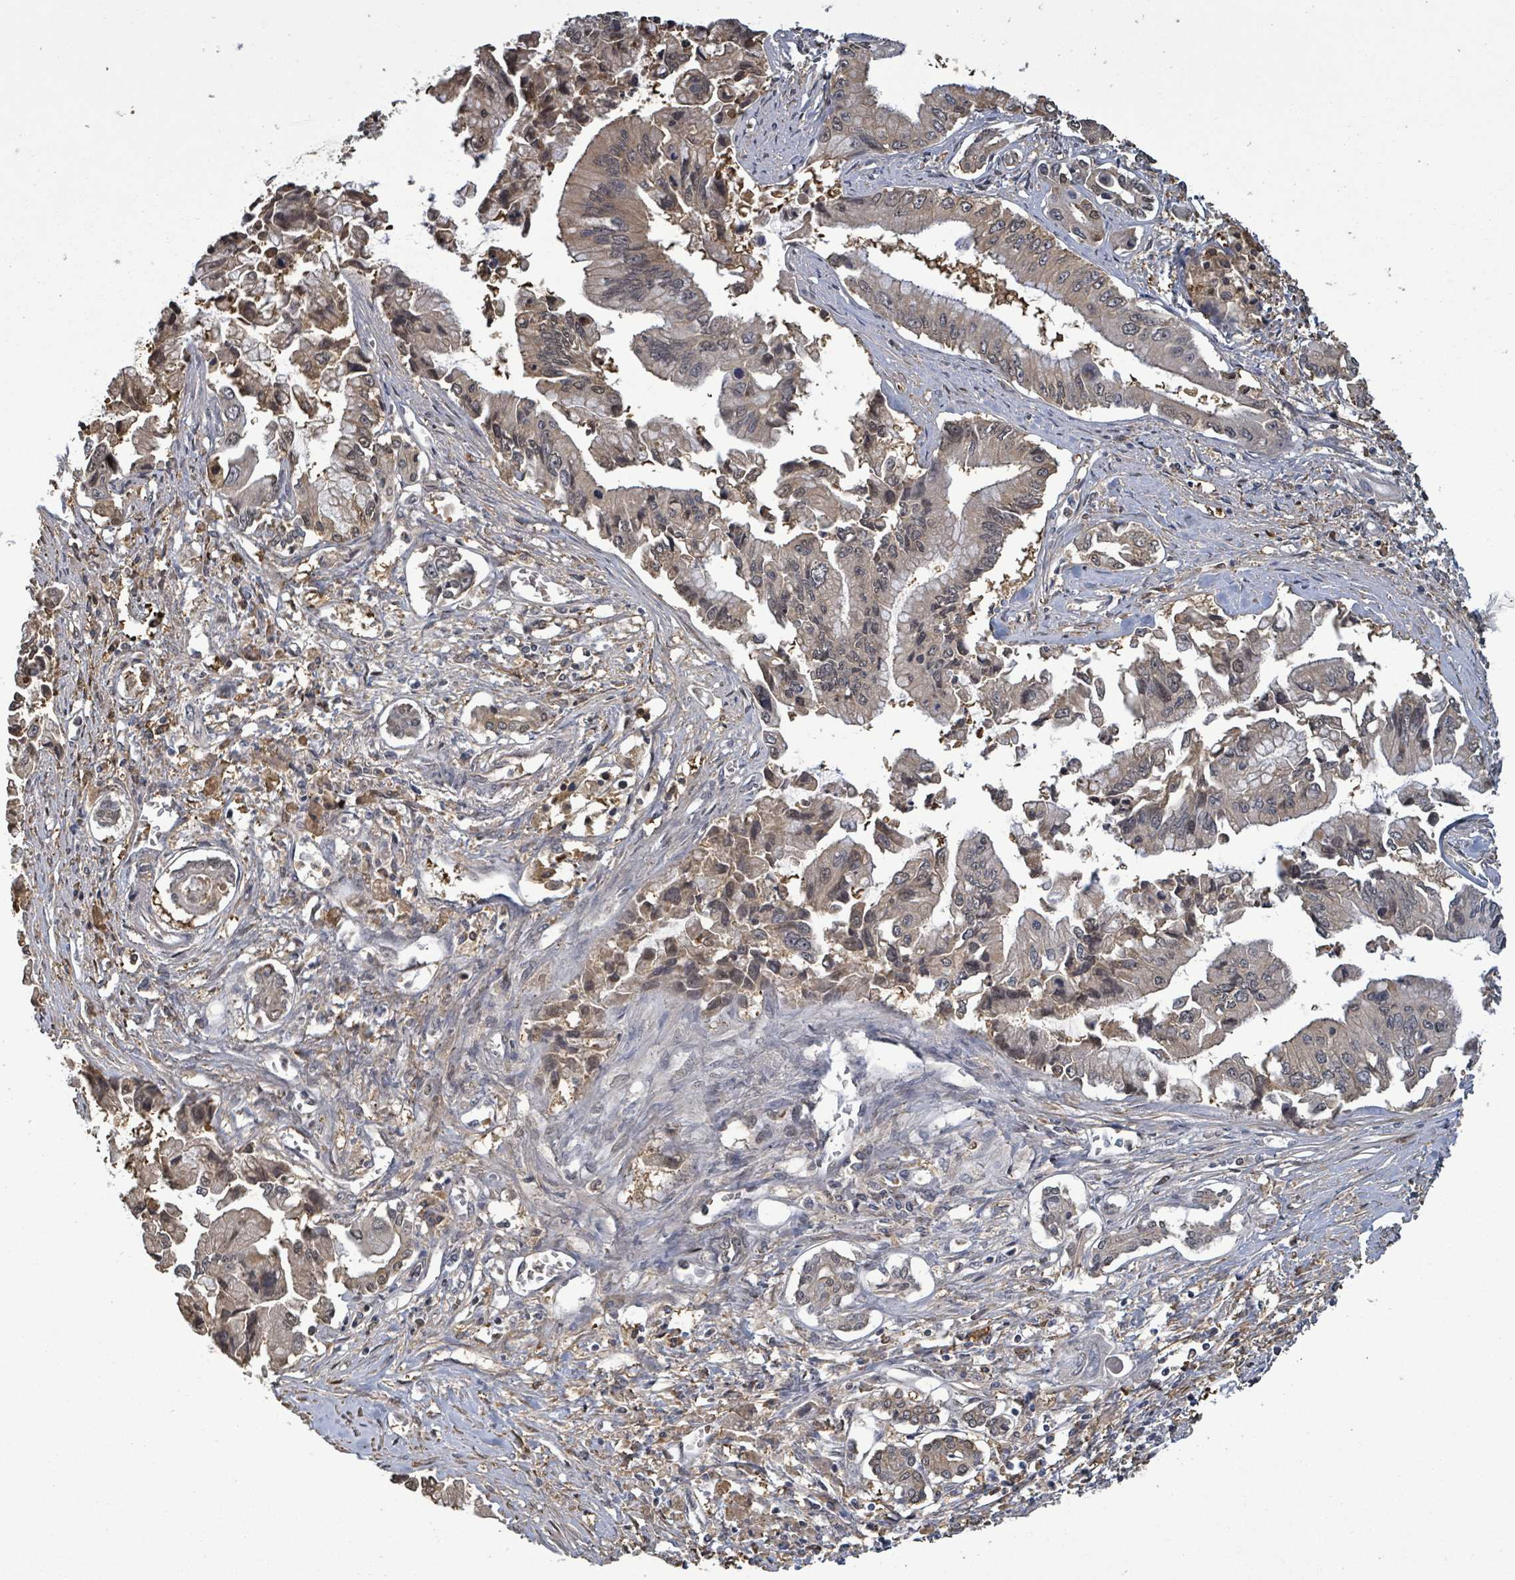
{"staining": {"intensity": "weak", "quantity": "<25%", "location": "nuclear"}, "tissue": "pancreatic cancer", "cell_type": "Tumor cells", "image_type": "cancer", "snomed": [{"axis": "morphology", "description": "Adenocarcinoma, NOS"}, {"axis": "topography", "description": "Pancreas"}], "caption": "Immunohistochemical staining of human pancreatic cancer (adenocarcinoma) reveals no significant expression in tumor cells.", "gene": "MAP3K6", "patient": {"sex": "male", "age": 84}}